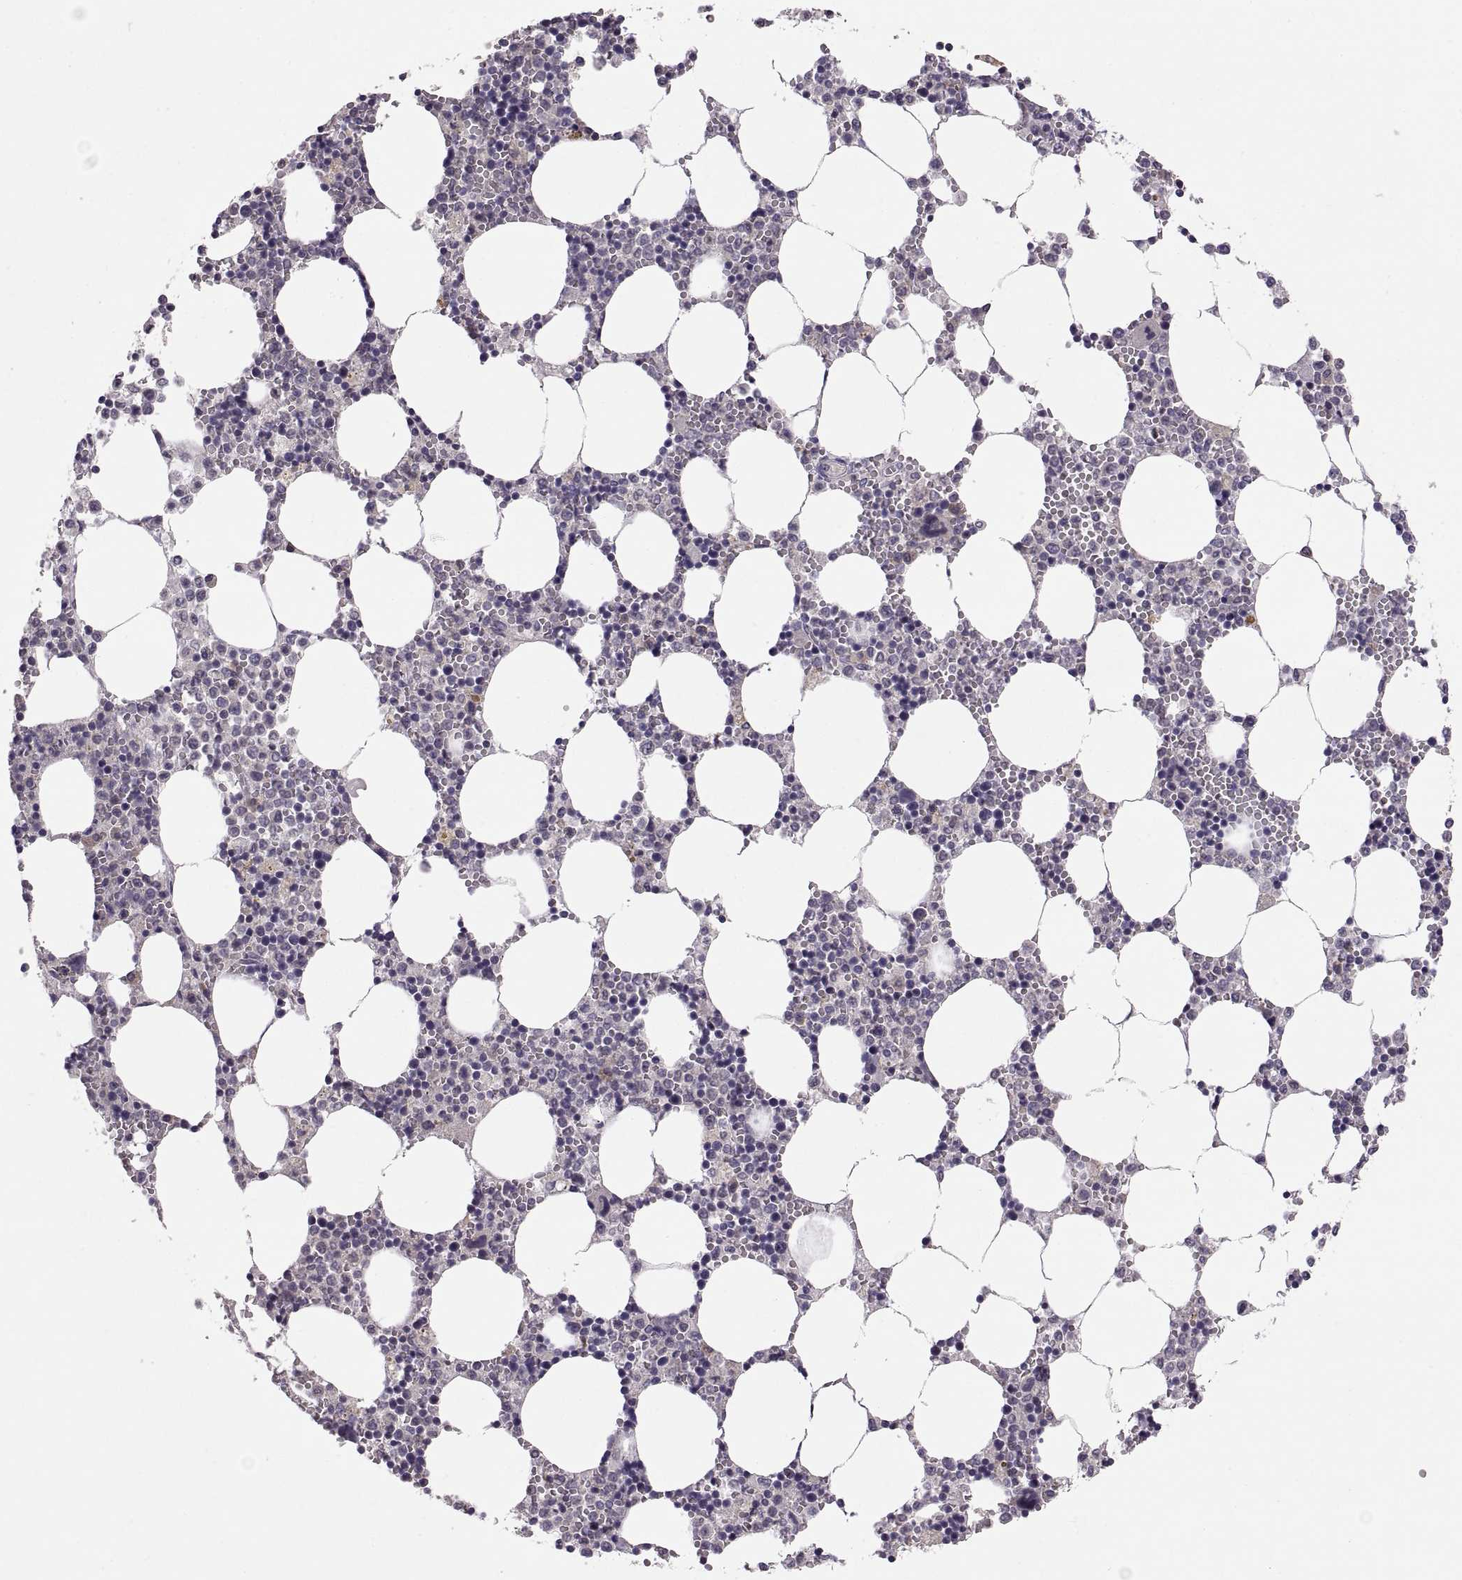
{"staining": {"intensity": "negative", "quantity": "none", "location": "none"}, "tissue": "bone marrow", "cell_type": "Hematopoietic cells", "image_type": "normal", "snomed": [{"axis": "morphology", "description": "Normal tissue, NOS"}, {"axis": "topography", "description": "Bone marrow"}], "caption": "This photomicrograph is of benign bone marrow stained with immunohistochemistry to label a protein in brown with the nuclei are counter-stained blue. There is no positivity in hematopoietic cells.", "gene": "HMGCR", "patient": {"sex": "female", "age": 64}}